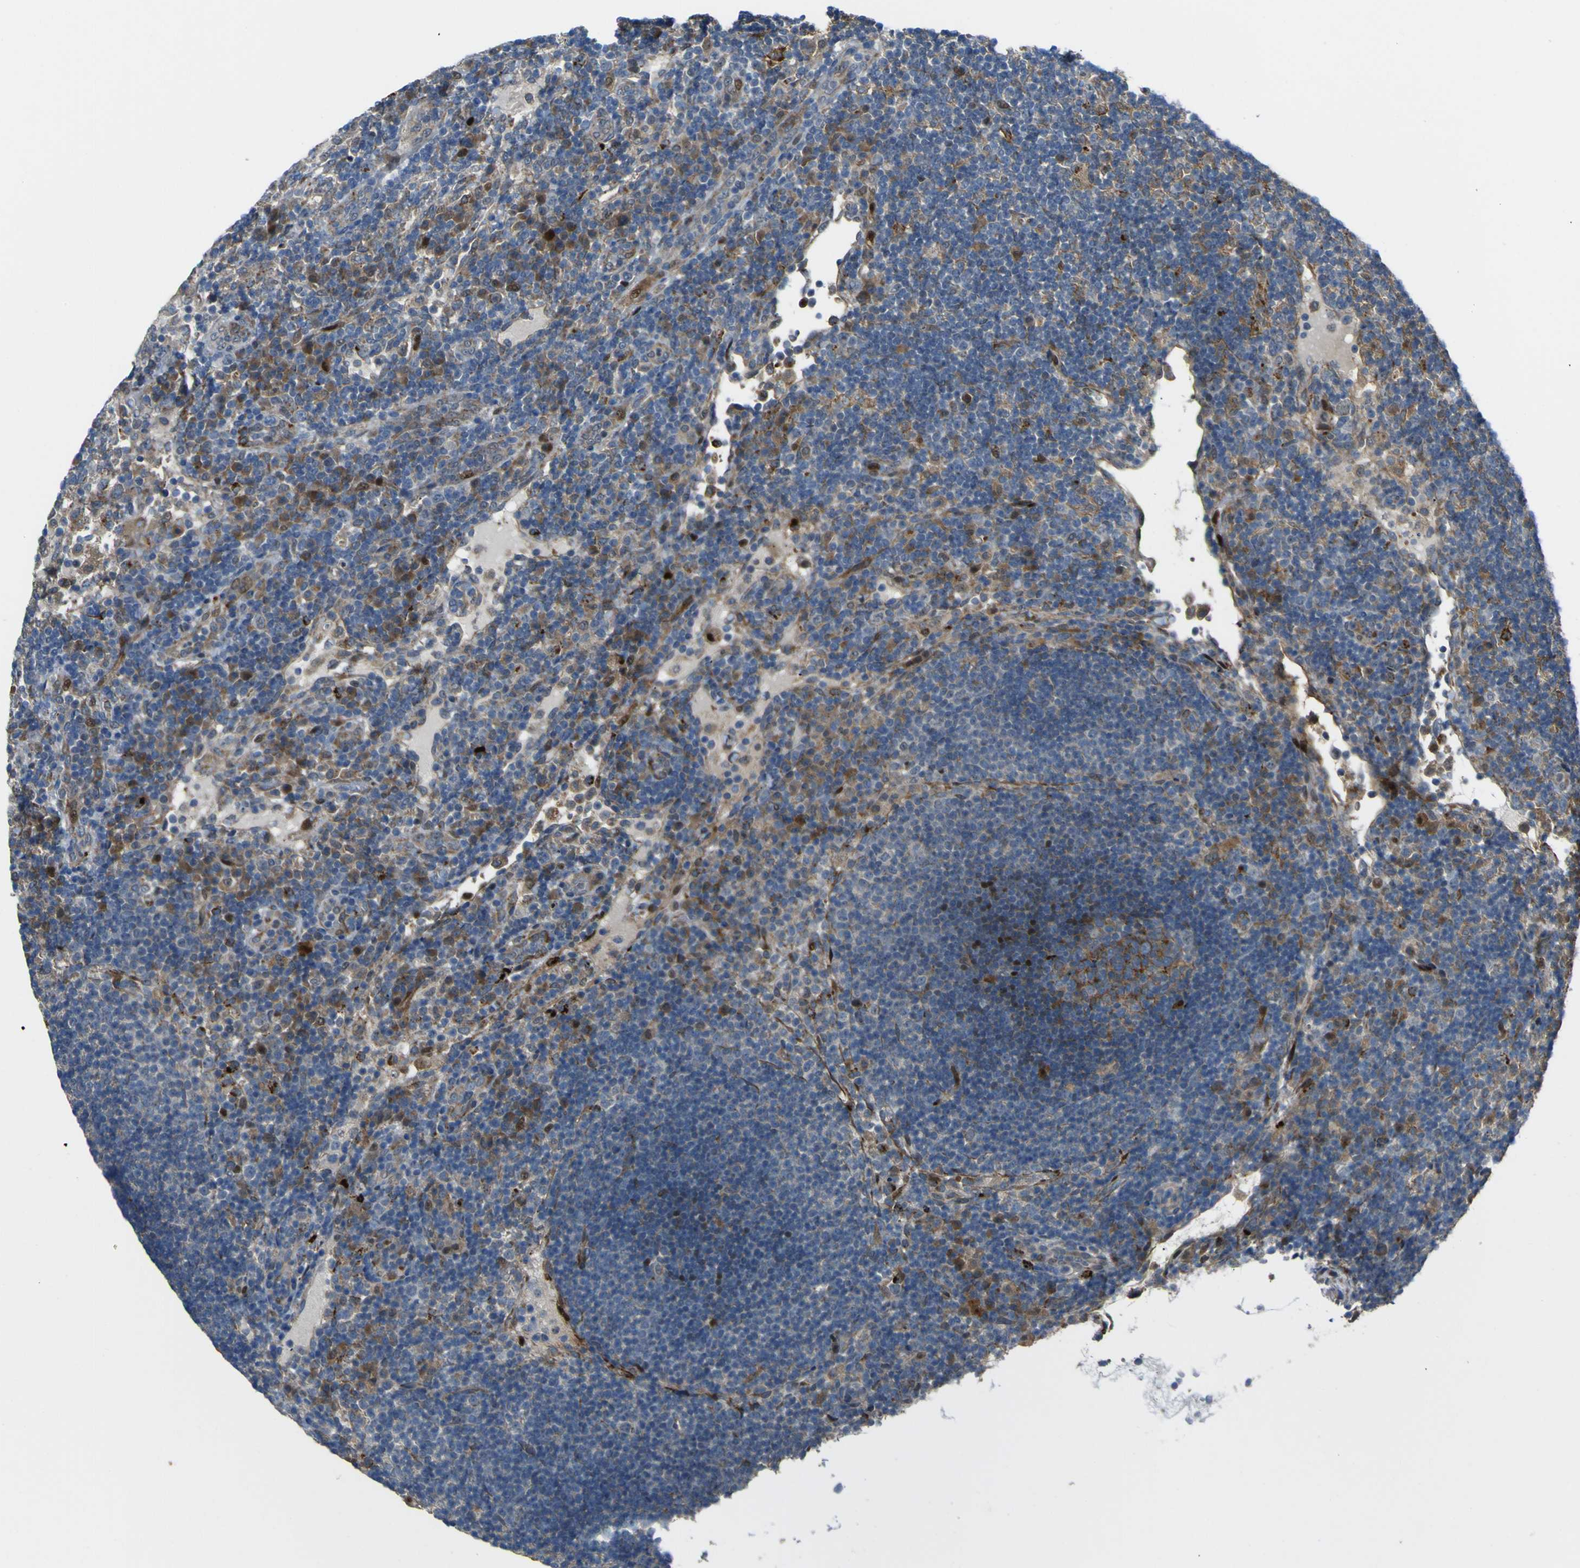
{"staining": {"intensity": "moderate", "quantity": "25%-75%", "location": "cytoplasmic/membranous"}, "tissue": "lymph node", "cell_type": "Germinal center cells", "image_type": "normal", "snomed": [{"axis": "morphology", "description": "Normal tissue, NOS"}, {"axis": "topography", "description": "Lymph node"}], "caption": "High-magnification brightfield microscopy of unremarkable lymph node stained with DAB (brown) and counterstained with hematoxylin (blue). germinal center cells exhibit moderate cytoplasmic/membranous expression is appreciated in about25%-75% of cells. The protein is stained brown, and the nuclei are stained in blue (DAB (3,3'-diaminobenzidine) IHC with brightfield microscopy, high magnification).", "gene": "LBHD1", "patient": {"sex": "female", "age": 53}}